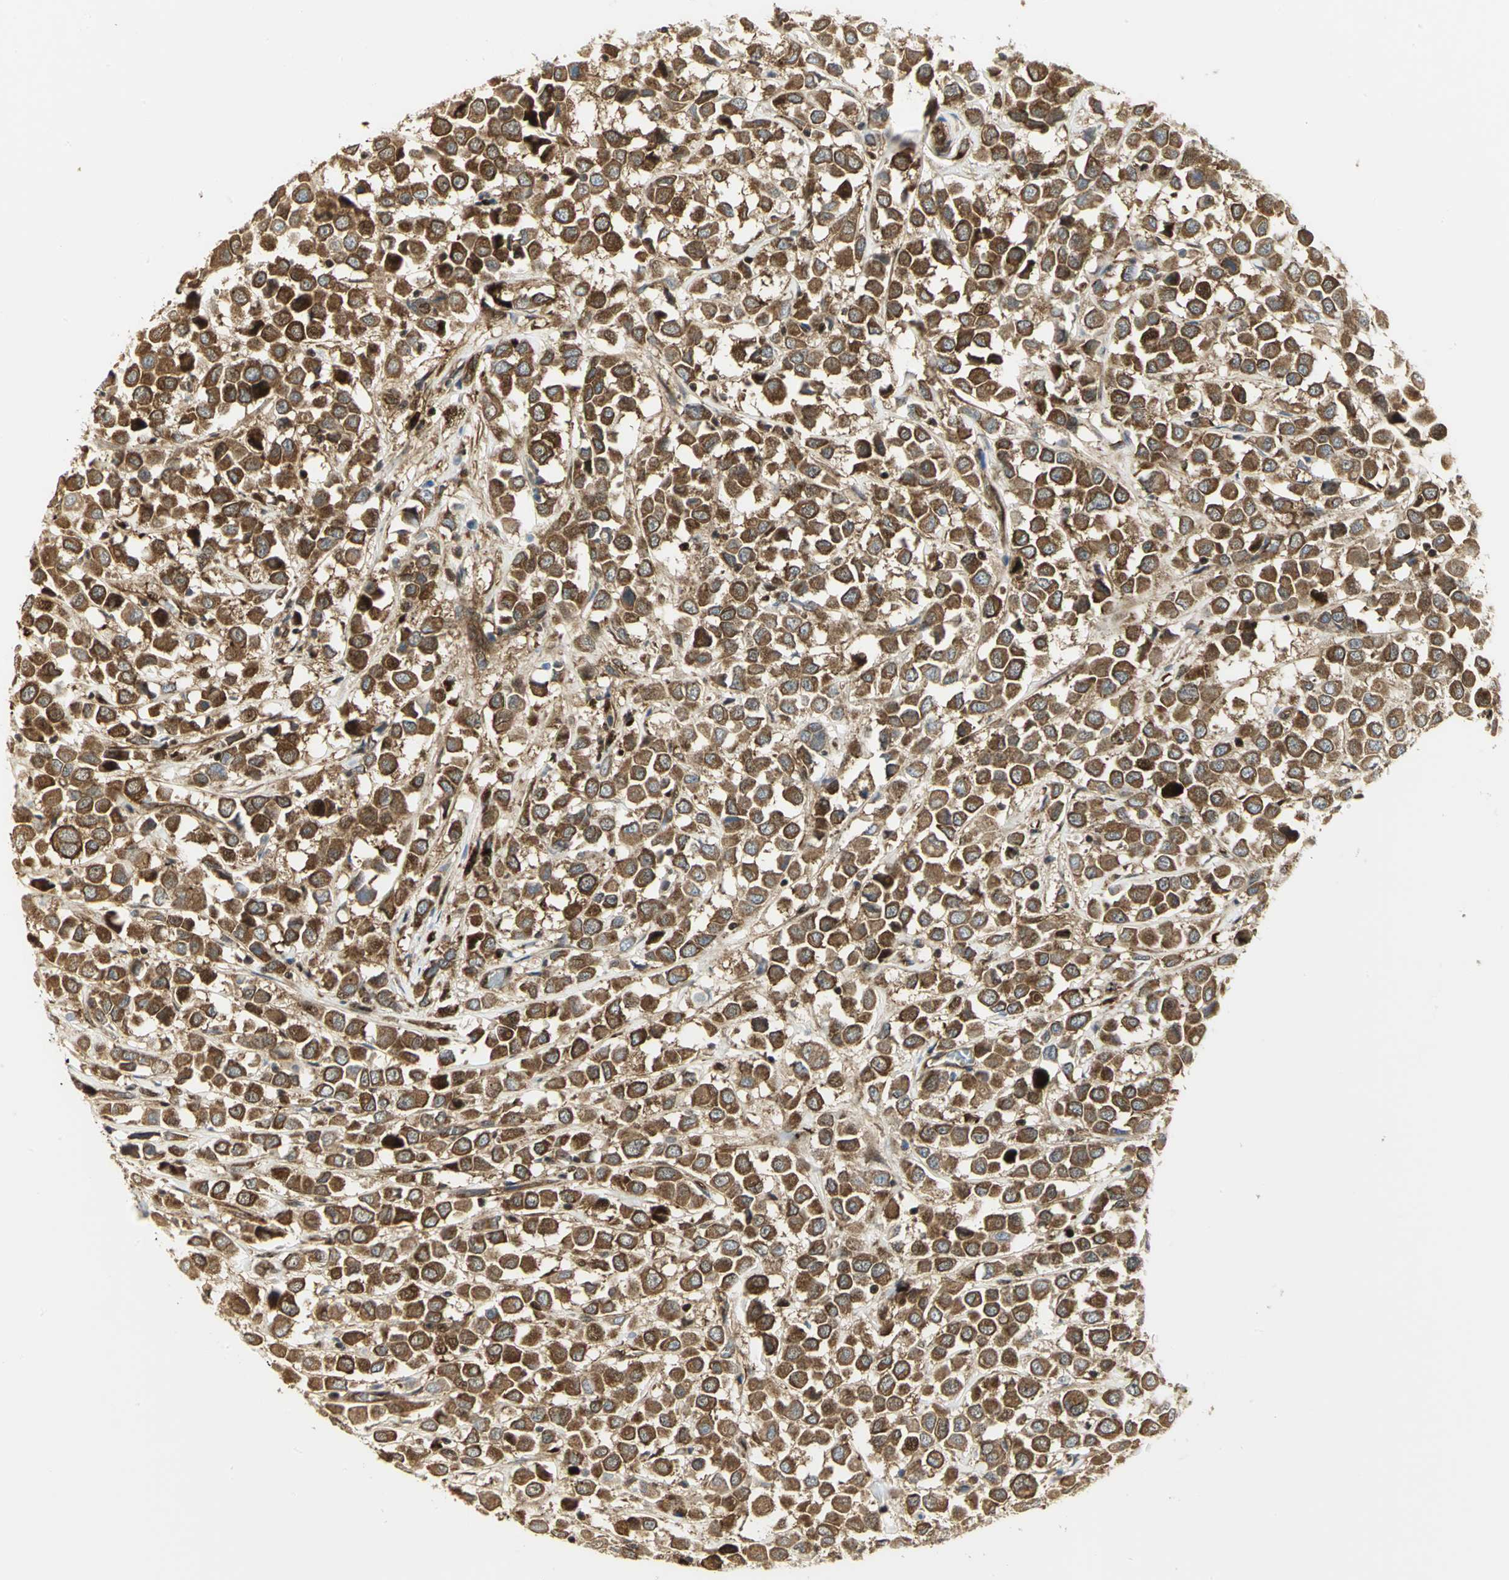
{"staining": {"intensity": "moderate", "quantity": ">75%", "location": "cytoplasmic/membranous"}, "tissue": "breast cancer", "cell_type": "Tumor cells", "image_type": "cancer", "snomed": [{"axis": "morphology", "description": "Duct carcinoma"}, {"axis": "topography", "description": "Breast"}], "caption": "This is an image of immunohistochemistry staining of breast cancer (invasive ductal carcinoma), which shows moderate positivity in the cytoplasmic/membranous of tumor cells.", "gene": "EEA1", "patient": {"sex": "female", "age": 61}}